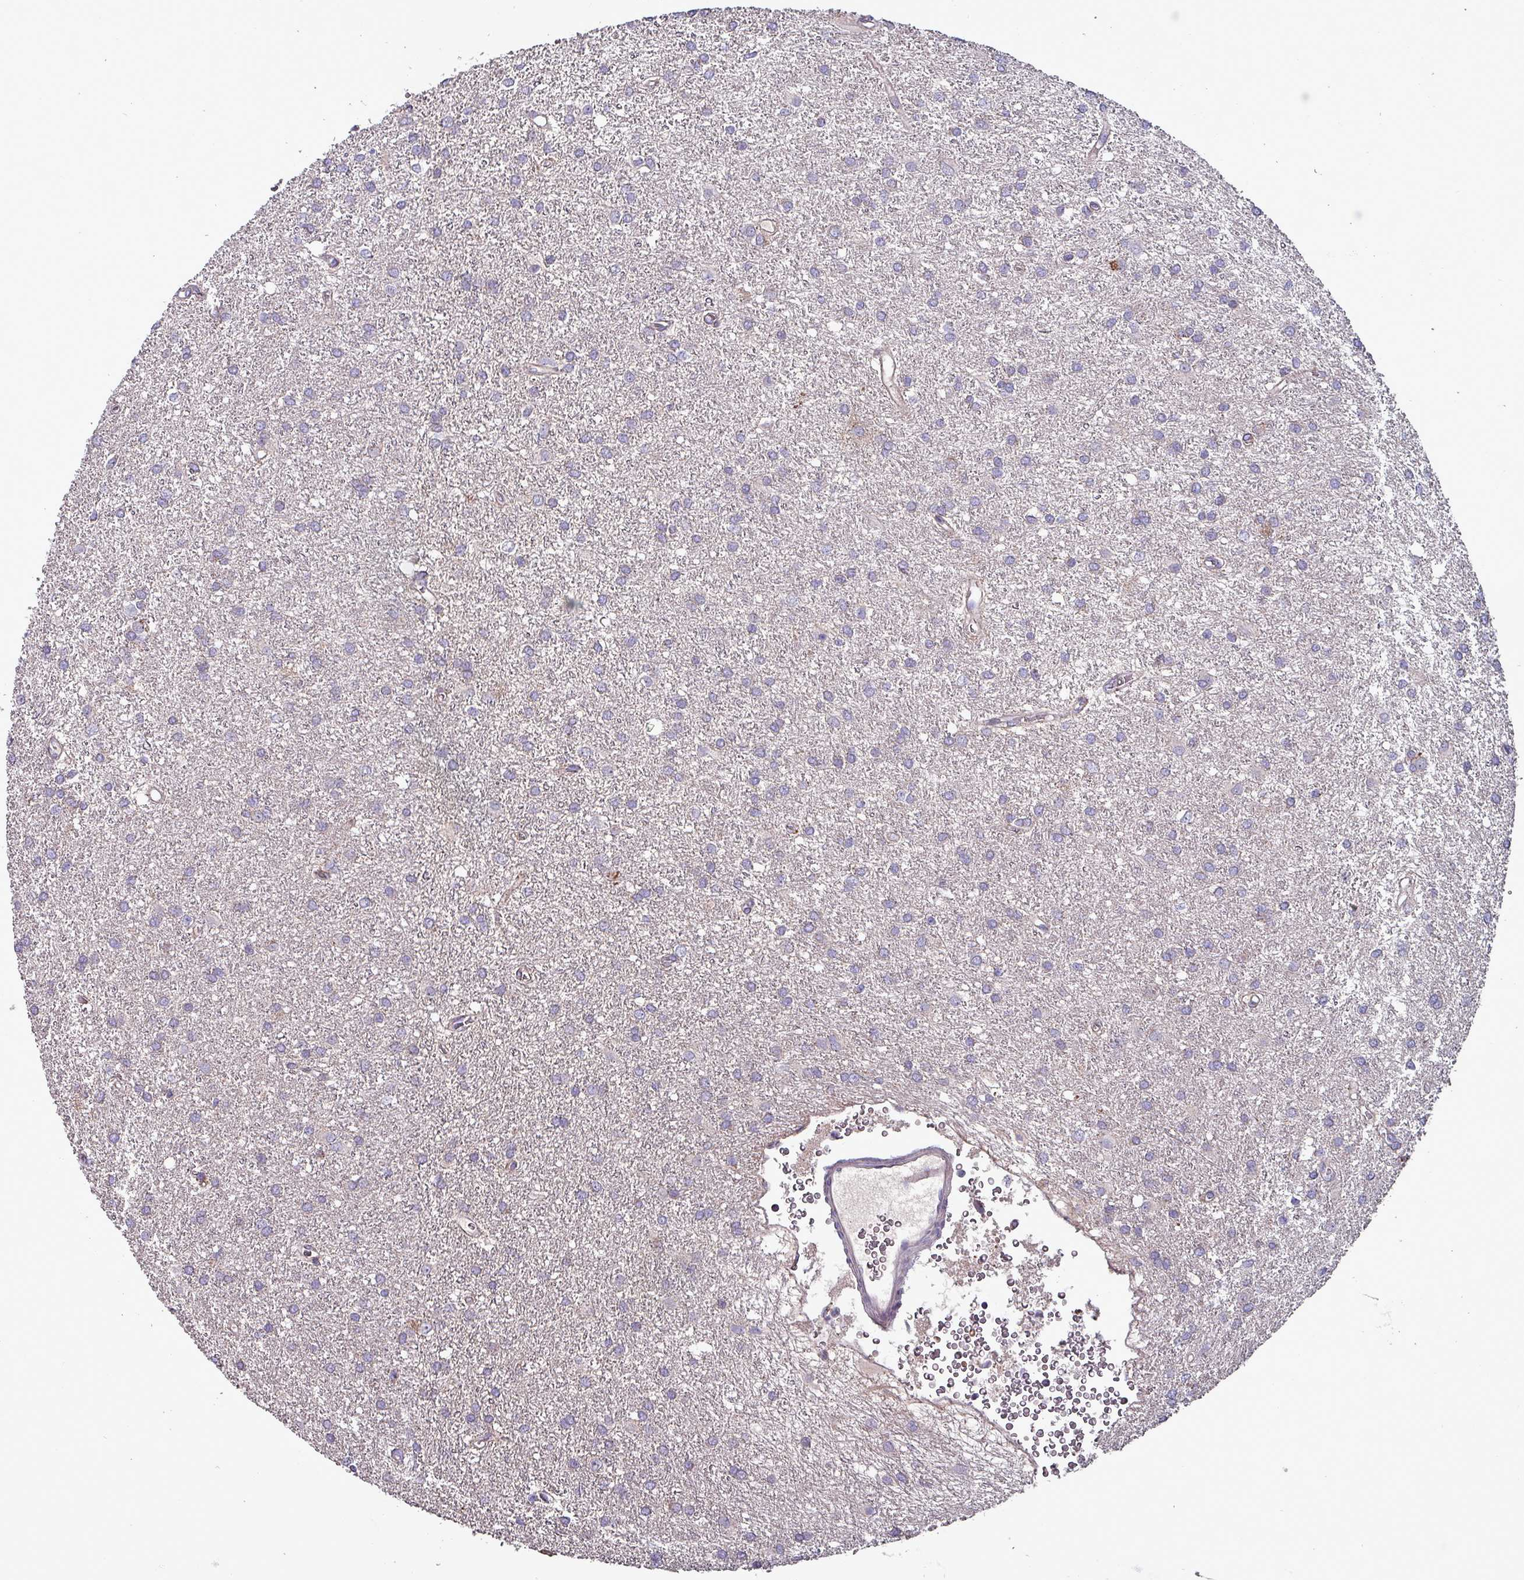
{"staining": {"intensity": "negative", "quantity": "none", "location": "none"}, "tissue": "glioma", "cell_type": "Tumor cells", "image_type": "cancer", "snomed": [{"axis": "morphology", "description": "Glioma, malignant, High grade"}, {"axis": "topography", "description": "Brain"}], "caption": "The image displays no staining of tumor cells in glioma.", "gene": "ZNF322", "patient": {"sex": "female", "age": 50}}